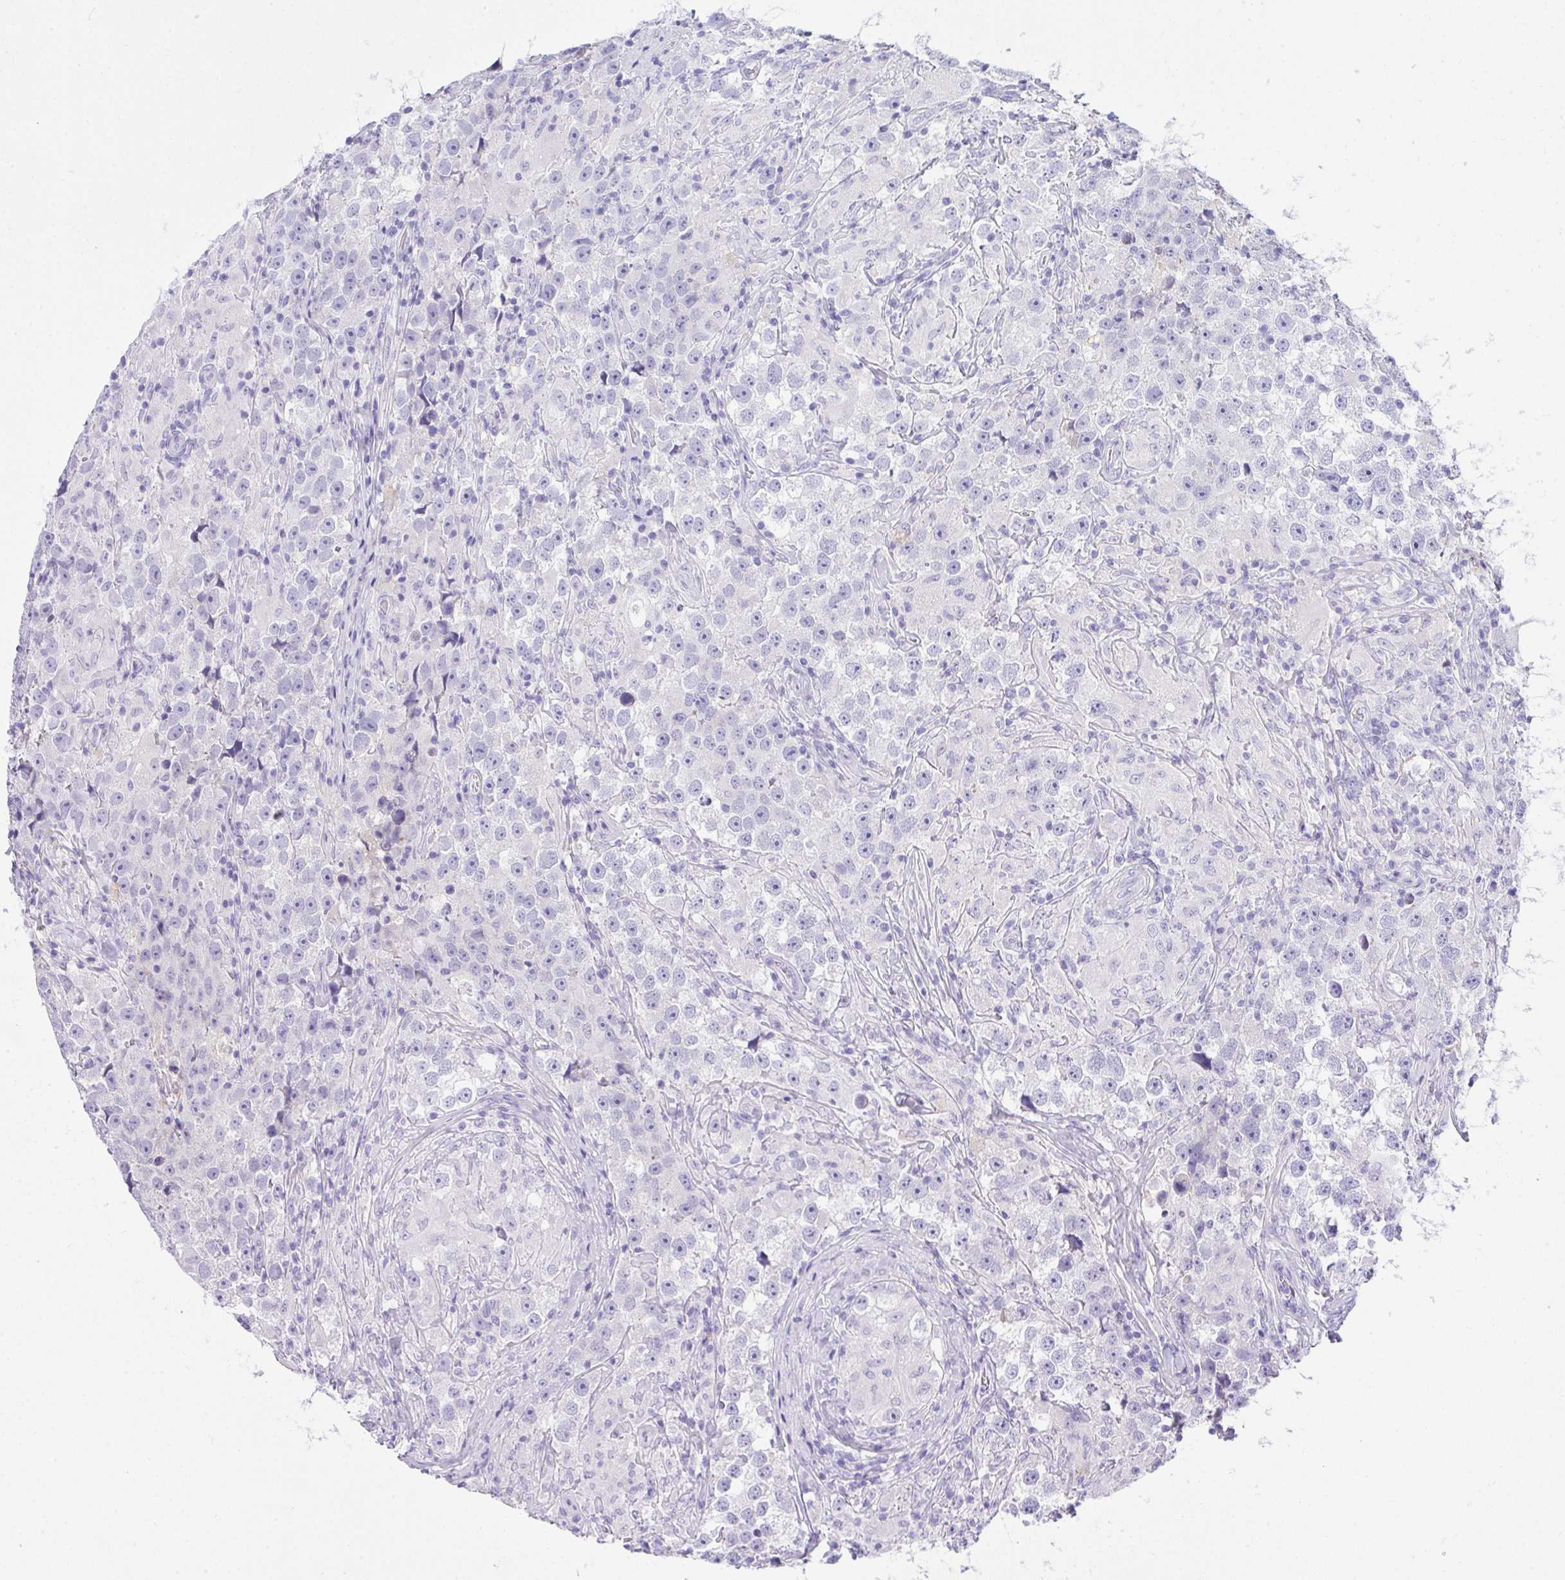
{"staining": {"intensity": "negative", "quantity": "none", "location": "none"}, "tissue": "testis cancer", "cell_type": "Tumor cells", "image_type": "cancer", "snomed": [{"axis": "morphology", "description": "Seminoma, NOS"}, {"axis": "topography", "description": "Testis"}], "caption": "IHC of human testis cancer reveals no staining in tumor cells.", "gene": "GLB1L2", "patient": {"sex": "male", "age": 46}}